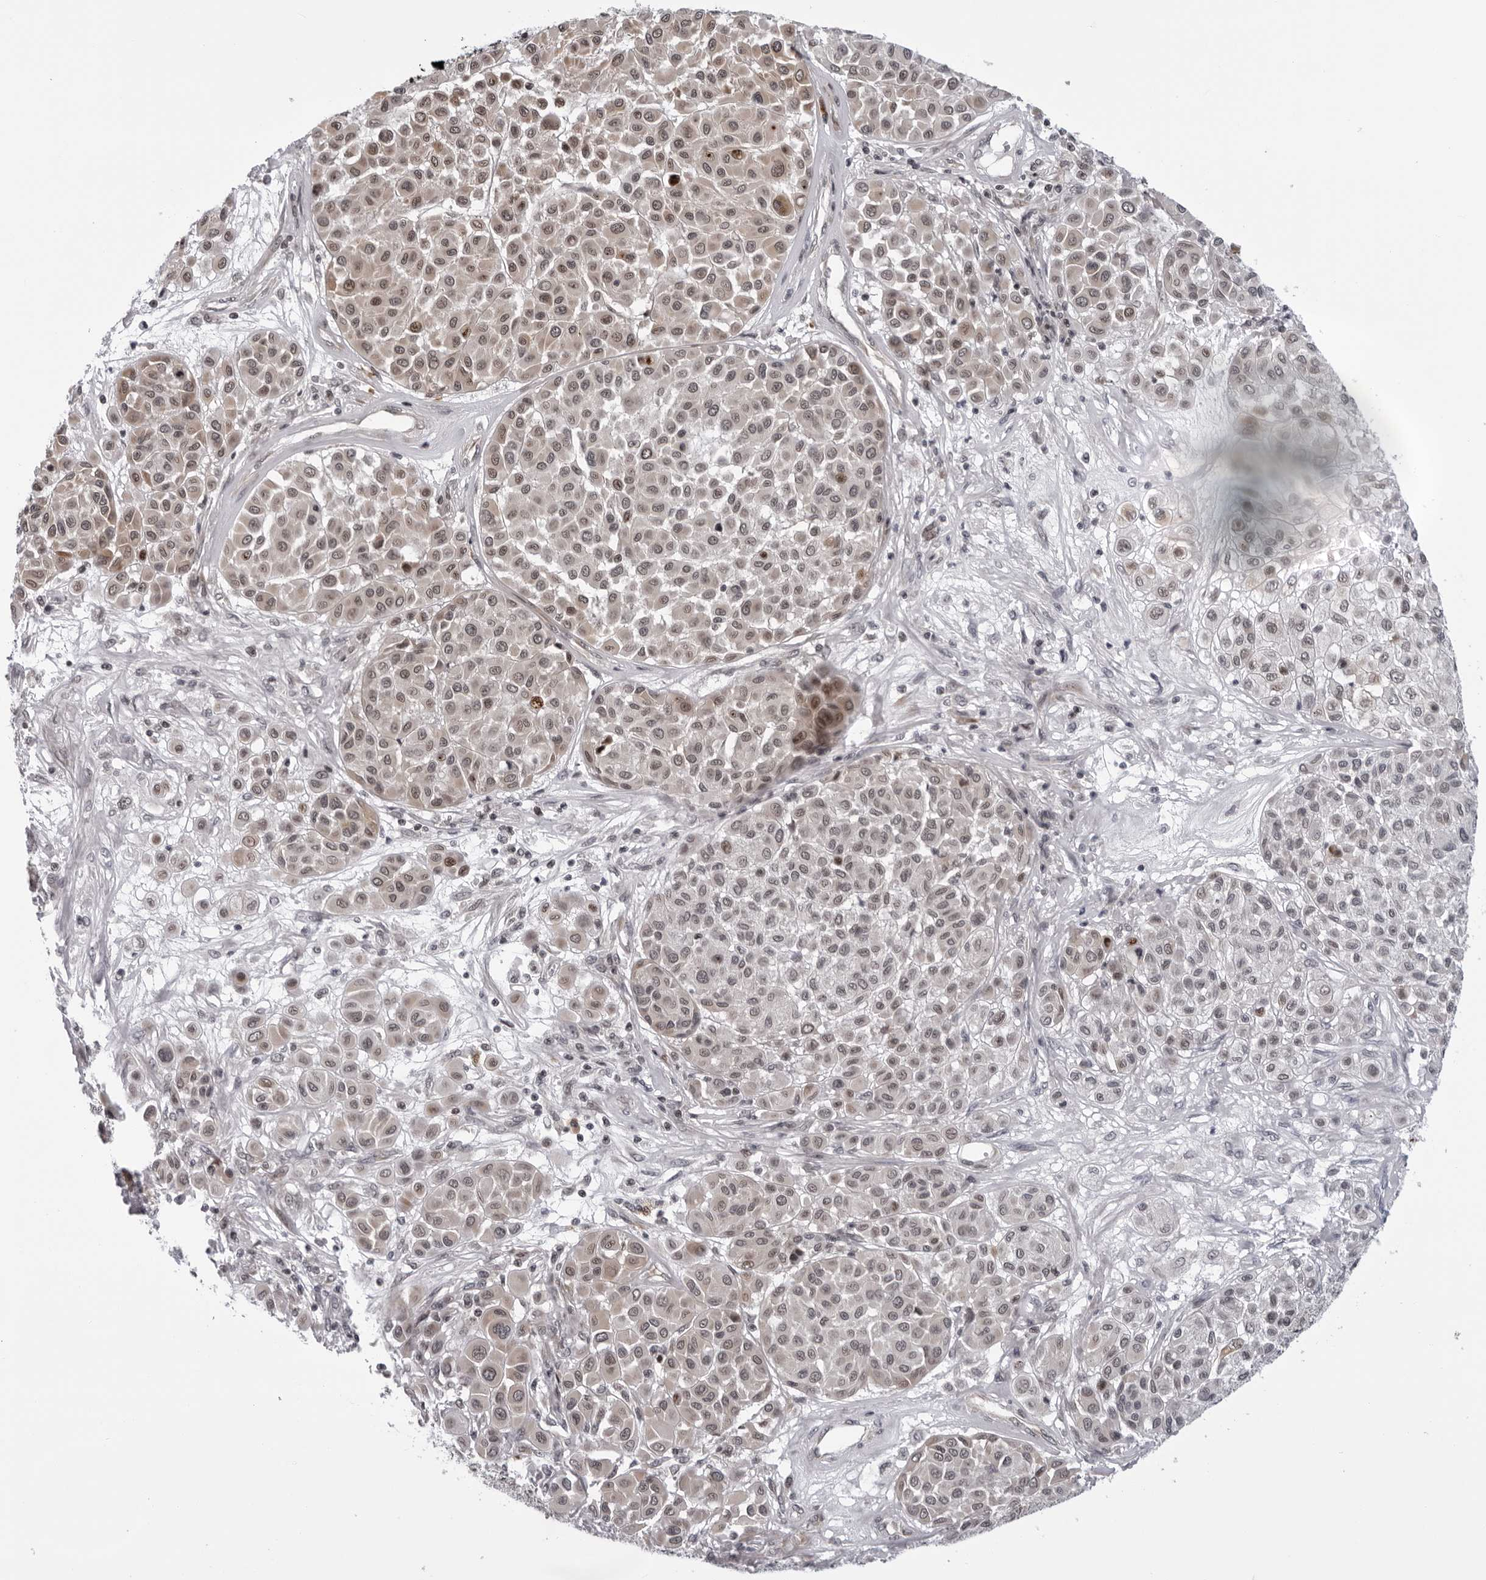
{"staining": {"intensity": "weak", "quantity": "25%-75%", "location": "cytoplasmic/membranous,nuclear"}, "tissue": "melanoma", "cell_type": "Tumor cells", "image_type": "cancer", "snomed": [{"axis": "morphology", "description": "Malignant melanoma, Metastatic site"}, {"axis": "topography", "description": "Soft tissue"}], "caption": "Immunohistochemistry histopathology image of melanoma stained for a protein (brown), which shows low levels of weak cytoplasmic/membranous and nuclear staining in about 25%-75% of tumor cells.", "gene": "GCSAML", "patient": {"sex": "male", "age": 41}}